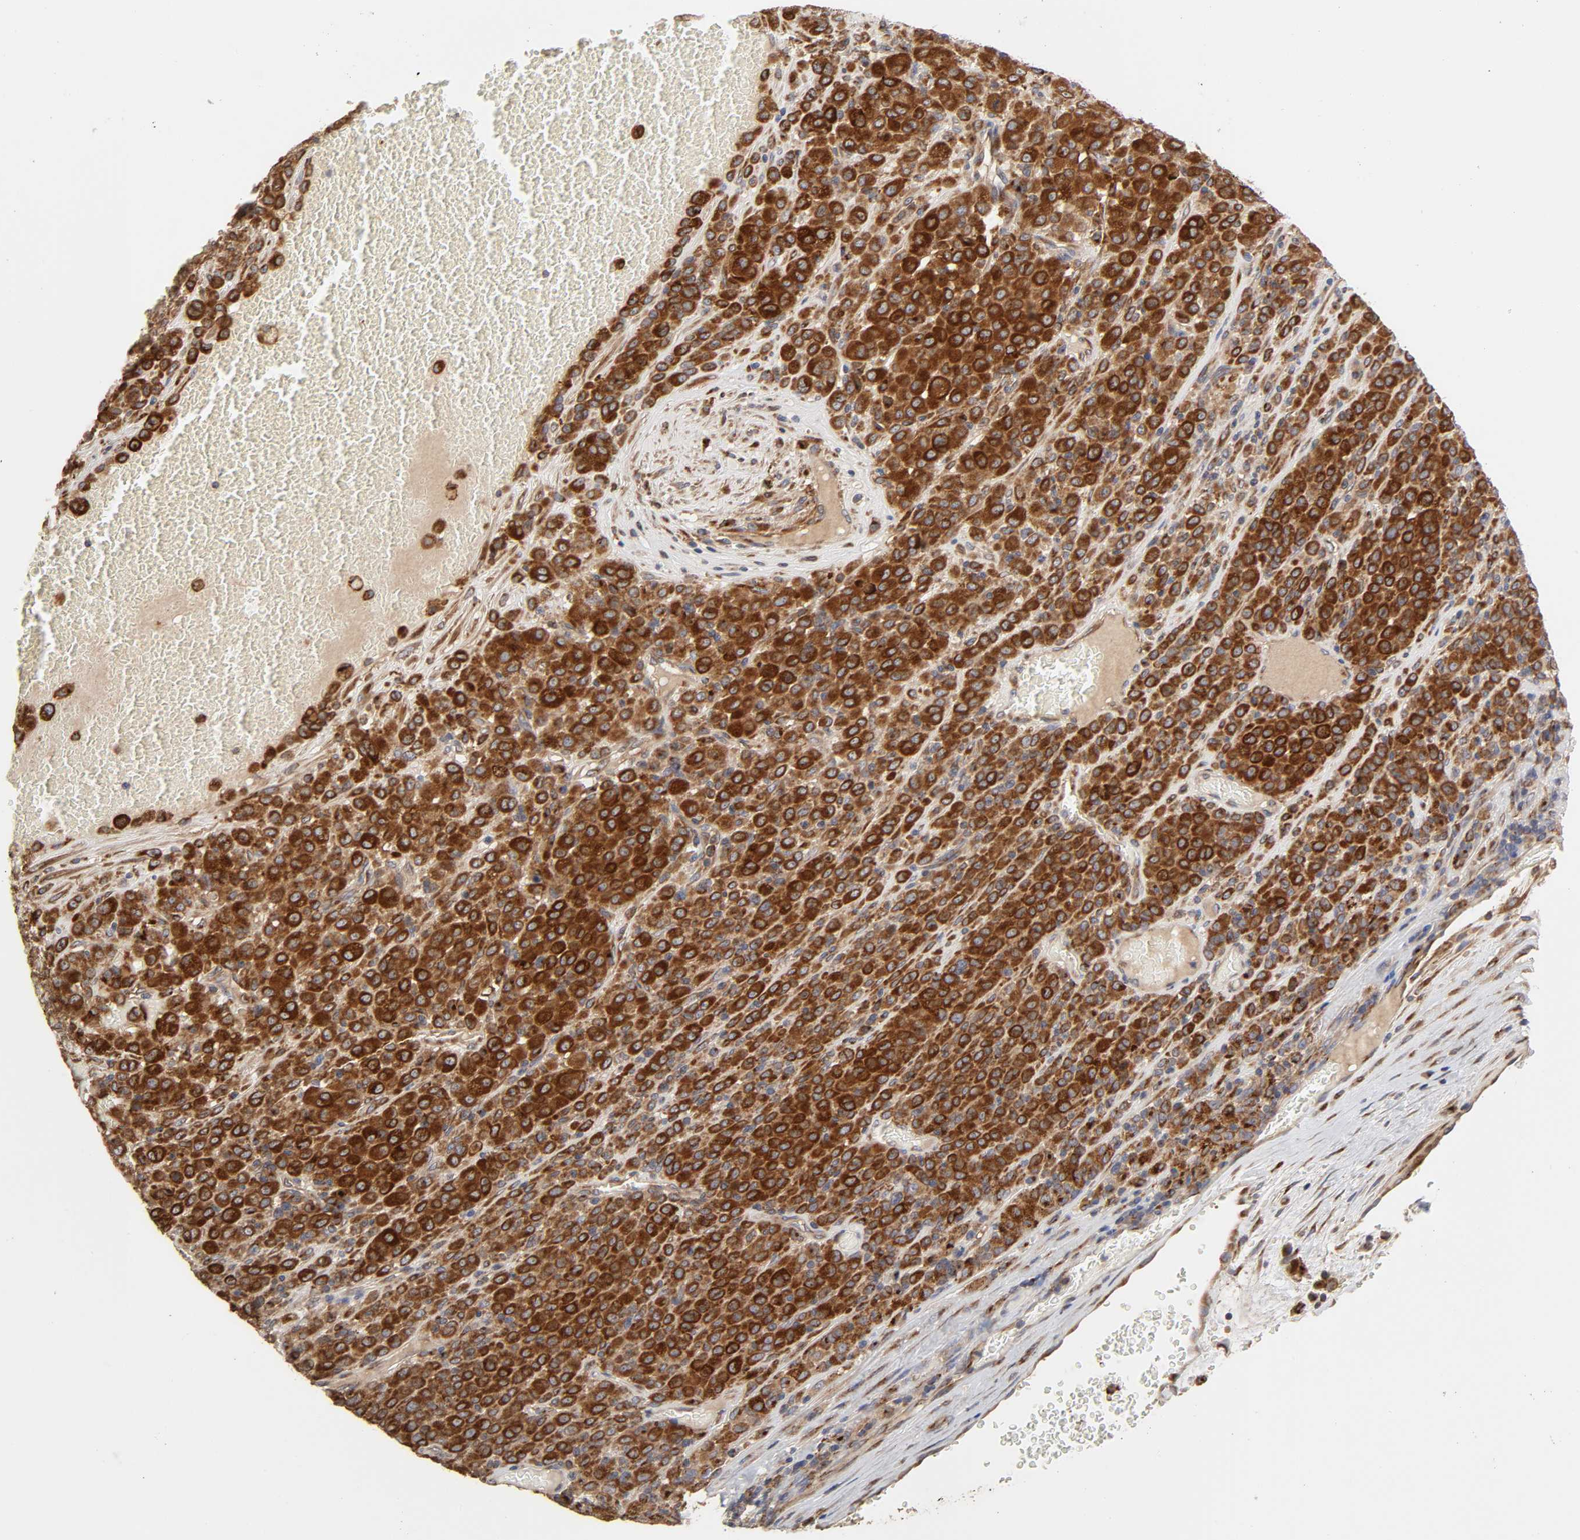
{"staining": {"intensity": "strong", "quantity": ">75%", "location": "cytoplasmic/membranous"}, "tissue": "melanoma", "cell_type": "Tumor cells", "image_type": "cancer", "snomed": [{"axis": "morphology", "description": "Malignant melanoma, Metastatic site"}, {"axis": "topography", "description": "Pancreas"}], "caption": "An image of human malignant melanoma (metastatic site) stained for a protein exhibits strong cytoplasmic/membranous brown staining in tumor cells. The staining was performed using DAB, with brown indicating positive protein expression. Nuclei are stained blue with hematoxylin.", "gene": "GNPTG", "patient": {"sex": "female", "age": 30}}